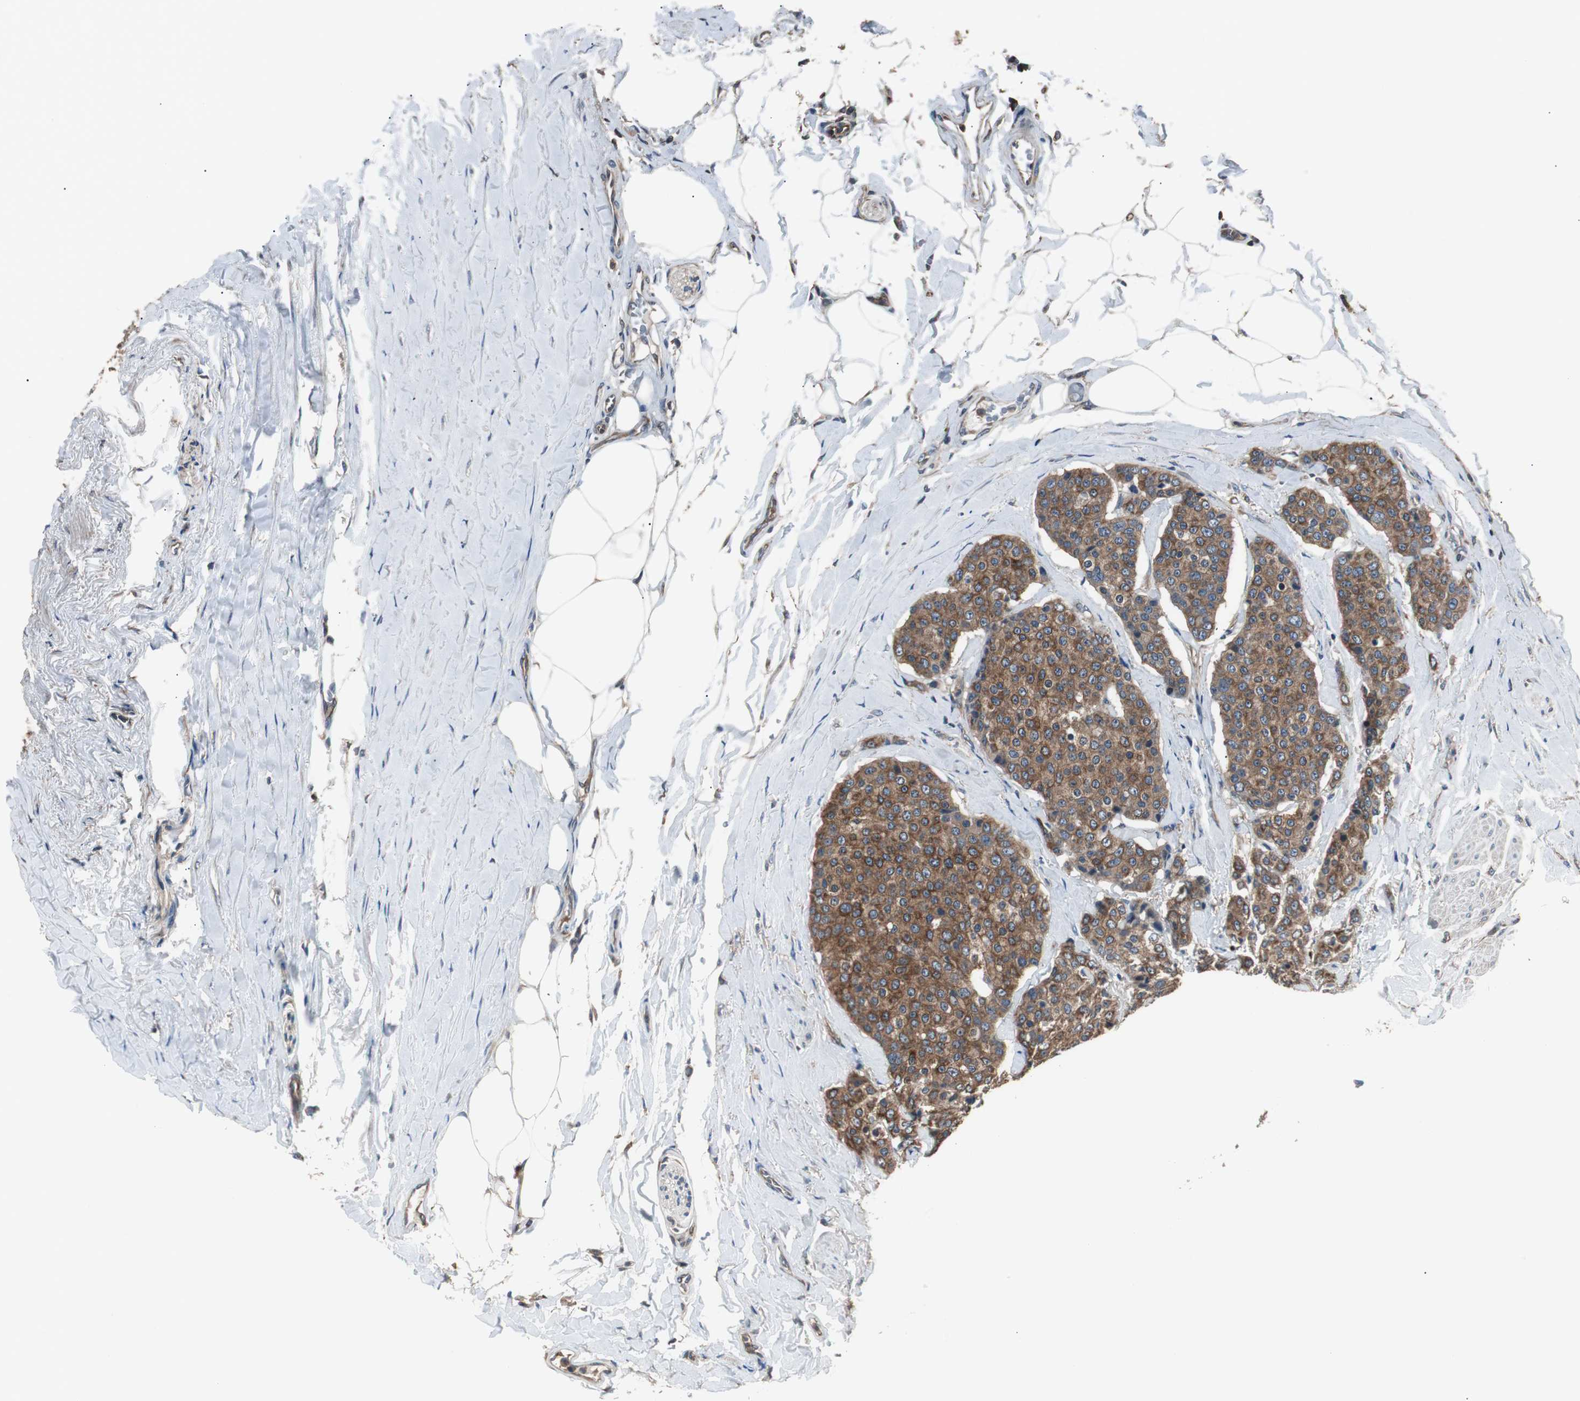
{"staining": {"intensity": "strong", "quantity": ">75%", "location": "cytoplasmic/membranous"}, "tissue": "carcinoid", "cell_type": "Tumor cells", "image_type": "cancer", "snomed": [{"axis": "morphology", "description": "Carcinoid, malignant, NOS"}, {"axis": "topography", "description": "Colon"}], "caption": "Malignant carcinoid stained with DAB immunohistochemistry exhibits high levels of strong cytoplasmic/membranous positivity in about >75% of tumor cells. (Brightfield microscopy of DAB IHC at high magnification).", "gene": "CAPNS1", "patient": {"sex": "female", "age": 61}}